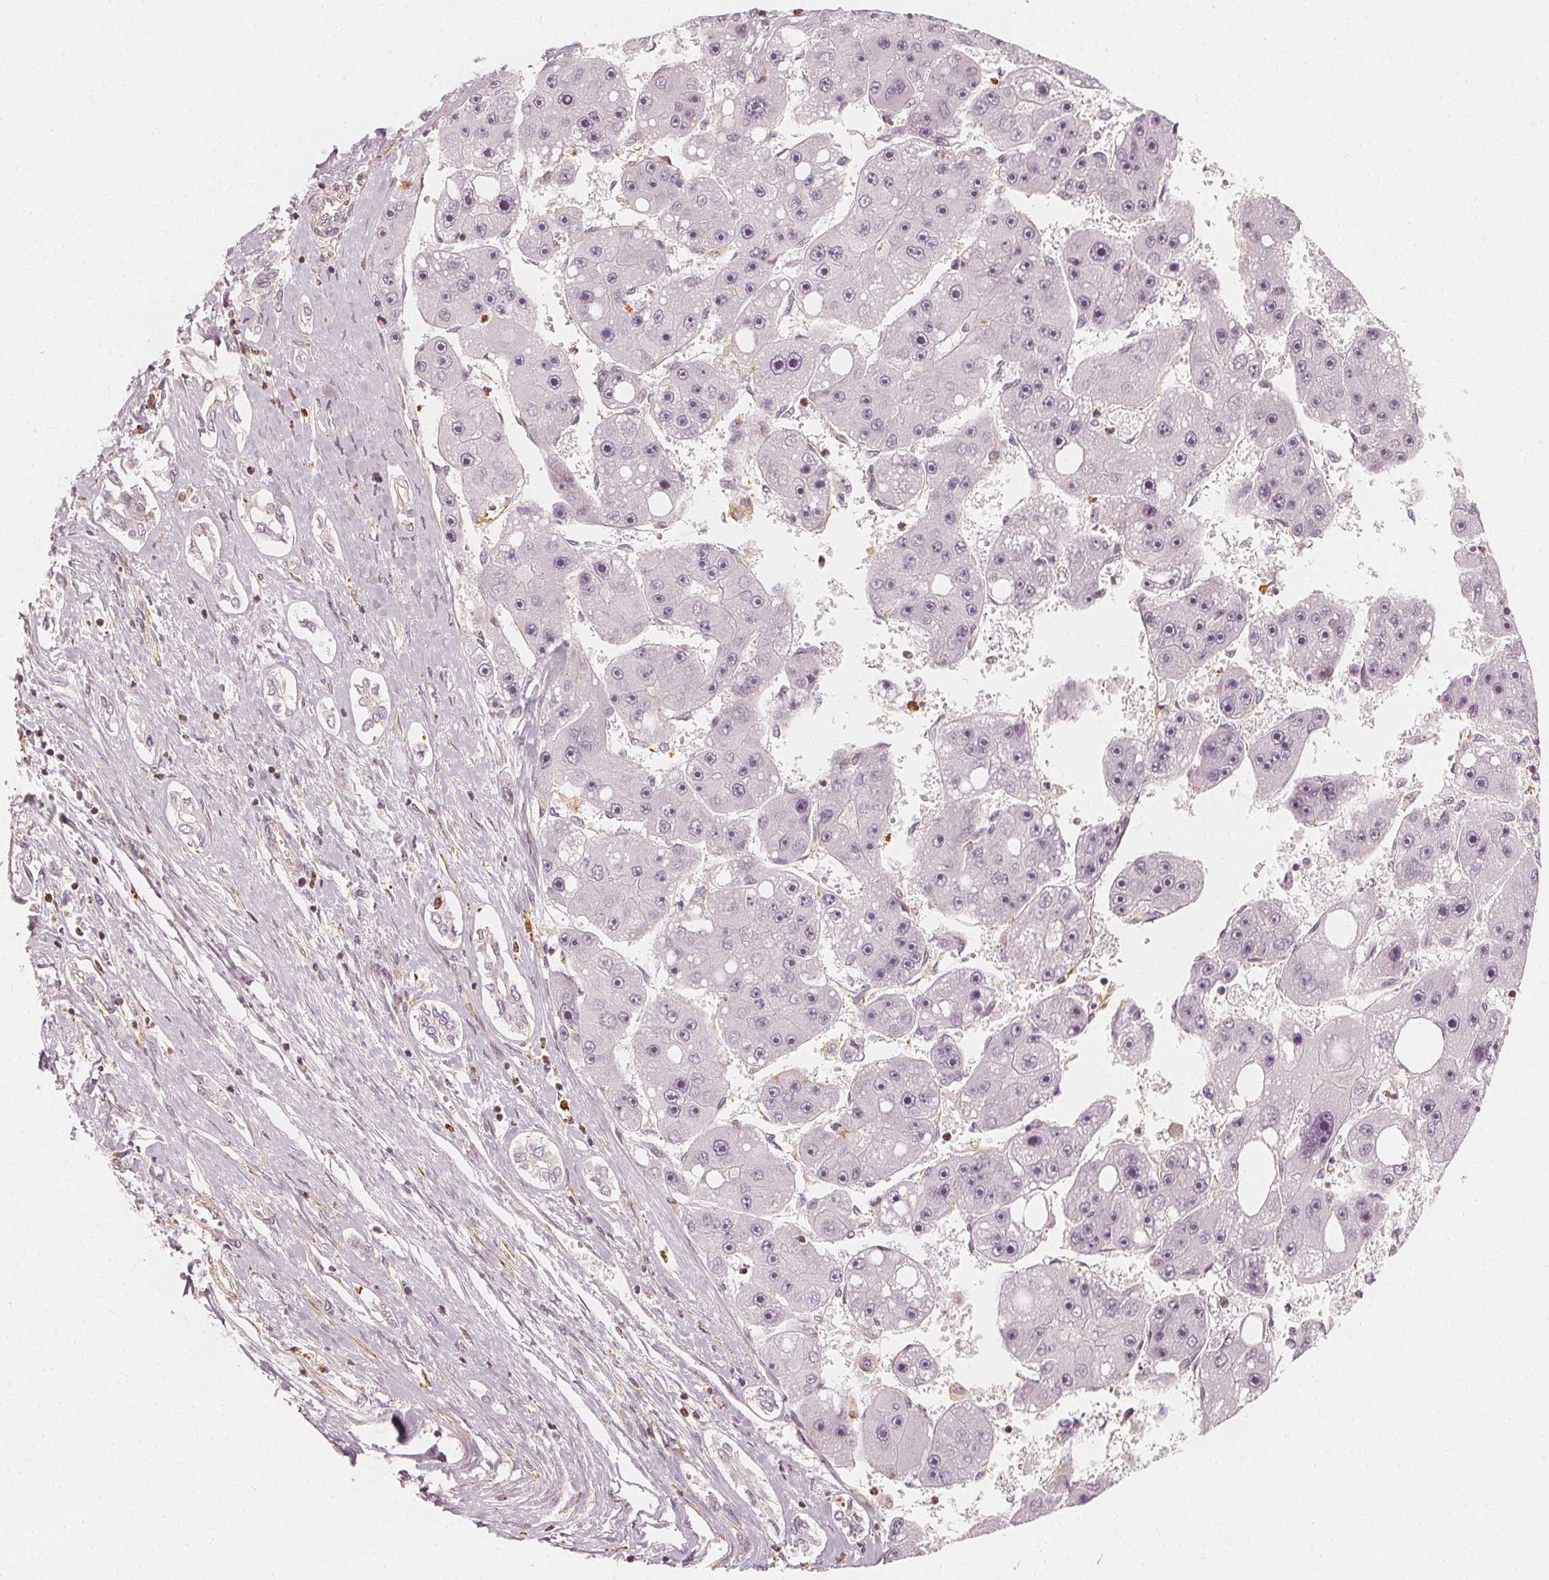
{"staining": {"intensity": "negative", "quantity": "none", "location": "none"}, "tissue": "liver cancer", "cell_type": "Tumor cells", "image_type": "cancer", "snomed": [{"axis": "morphology", "description": "Carcinoma, Hepatocellular, NOS"}, {"axis": "topography", "description": "Liver"}], "caption": "Tumor cells show no significant staining in liver cancer (hepatocellular carcinoma).", "gene": "ARHGAP26", "patient": {"sex": "female", "age": 61}}